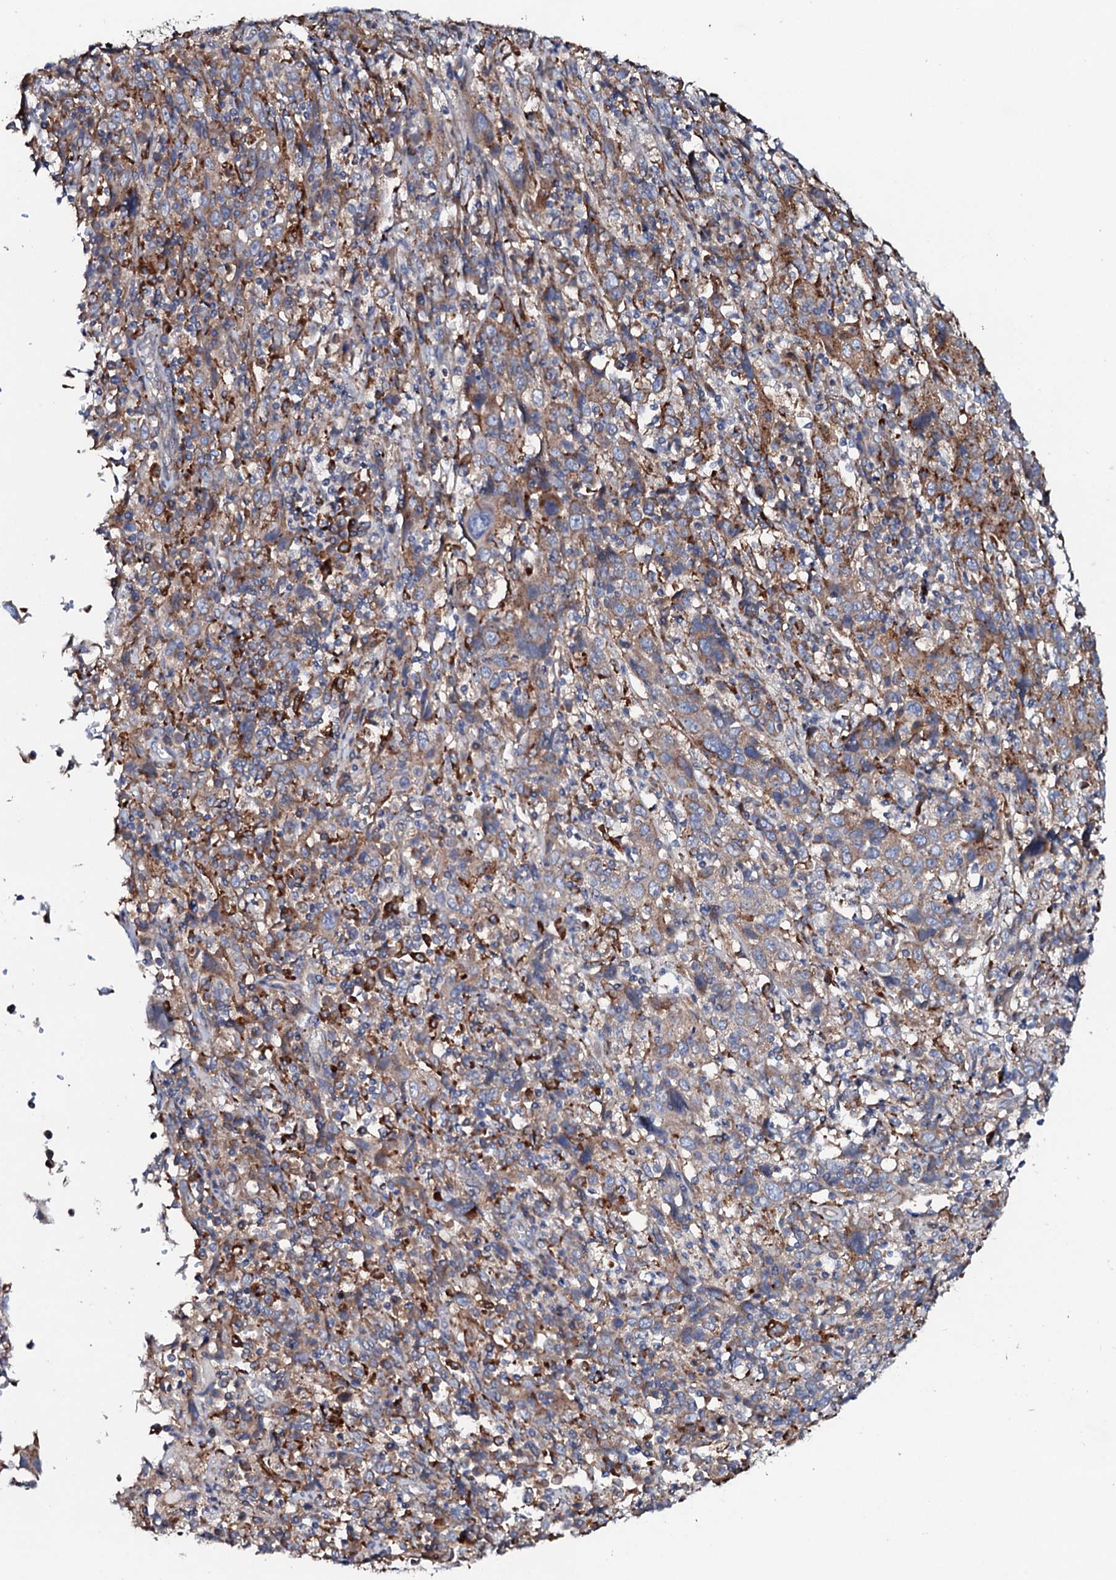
{"staining": {"intensity": "moderate", "quantity": "25%-75%", "location": "cytoplasmic/membranous"}, "tissue": "cervical cancer", "cell_type": "Tumor cells", "image_type": "cancer", "snomed": [{"axis": "morphology", "description": "Squamous cell carcinoma, NOS"}, {"axis": "topography", "description": "Cervix"}], "caption": "Immunohistochemical staining of squamous cell carcinoma (cervical) displays medium levels of moderate cytoplasmic/membranous positivity in approximately 25%-75% of tumor cells.", "gene": "P2RX4", "patient": {"sex": "female", "age": 46}}